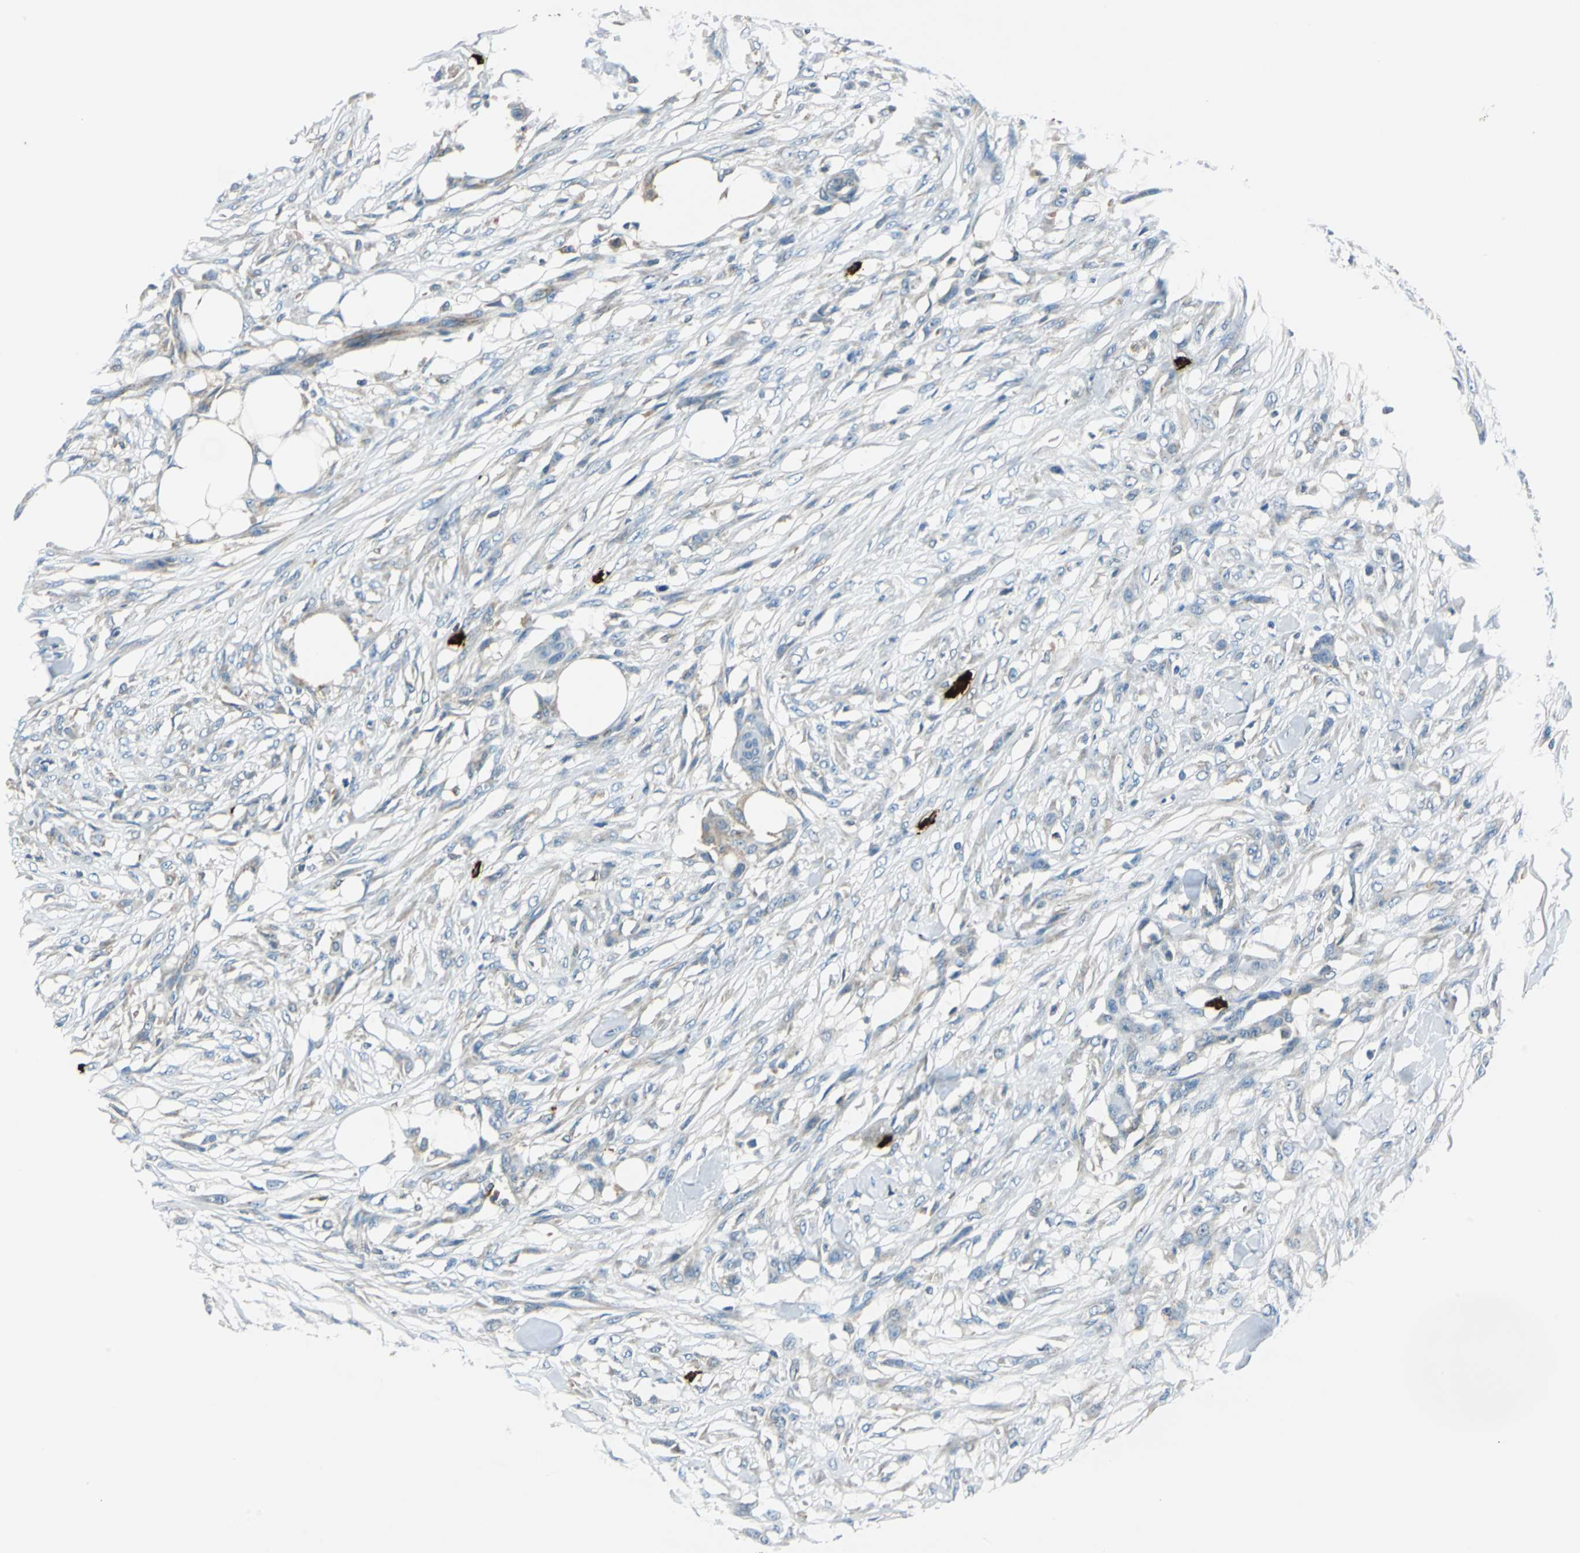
{"staining": {"intensity": "negative", "quantity": "none", "location": "none"}, "tissue": "skin cancer", "cell_type": "Tumor cells", "image_type": "cancer", "snomed": [{"axis": "morphology", "description": "Normal tissue, NOS"}, {"axis": "morphology", "description": "Squamous cell carcinoma, NOS"}, {"axis": "topography", "description": "Skin"}], "caption": "Human squamous cell carcinoma (skin) stained for a protein using immunohistochemistry exhibits no expression in tumor cells.", "gene": "CPA3", "patient": {"sex": "female", "age": 59}}